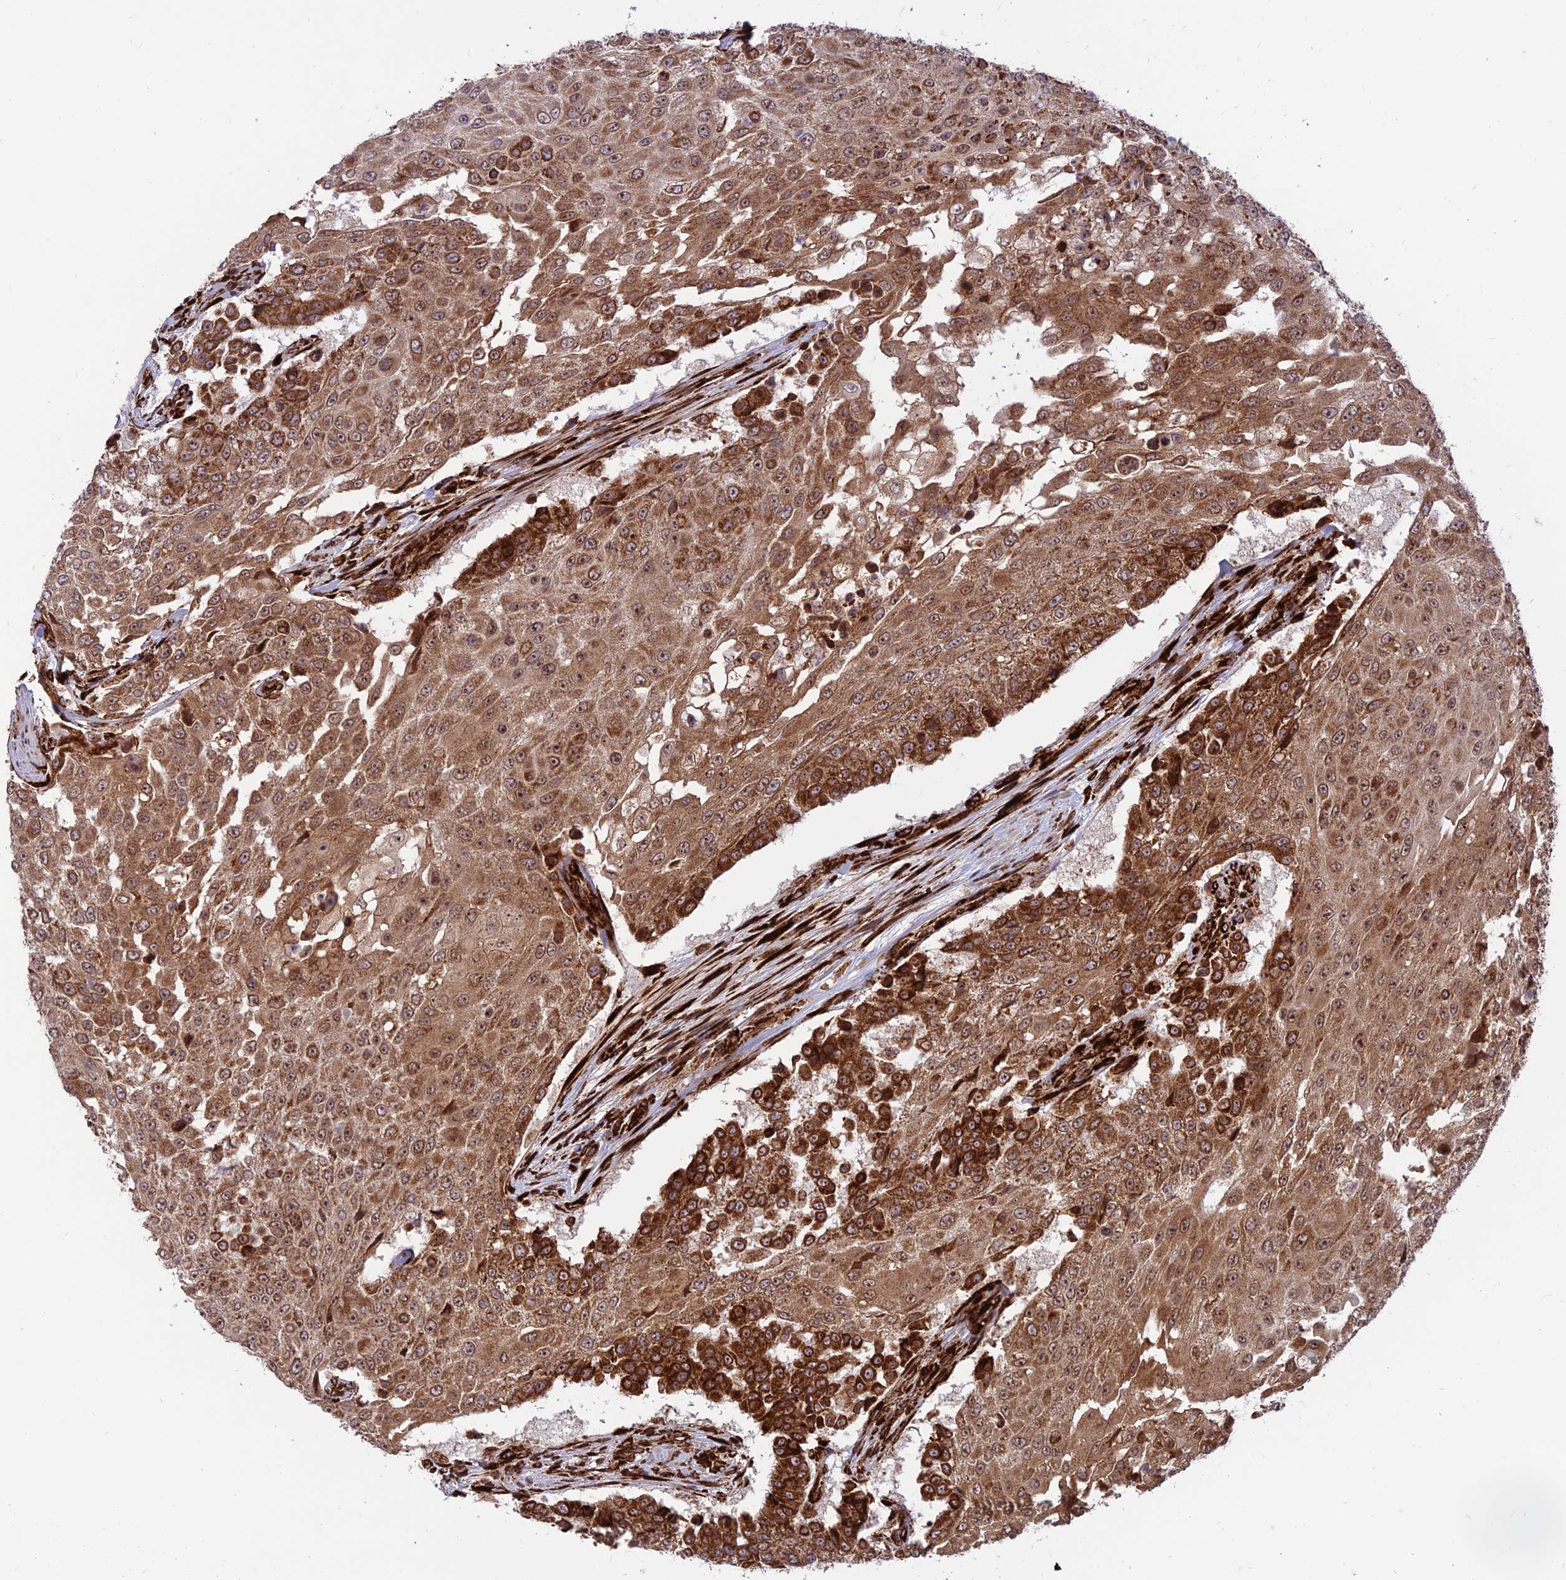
{"staining": {"intensity": "strong", "quantity": ">75%", "location": "cytoplasmic/membranous,nuclear"}, "tissue": "urothelial cancer", "cell_type": "Tumor cells", "image_type": "cancer", "snomed": [{"axis": "morphology", "description": "Urothelial carcinoma, High grade"}, {"axis": "topography", "description": "Urinary bladder"}], "caption": "Immunohistochemical staining of urothelial carcinoma (high-grade) exhibits high levels of strong cytoplasmic/membranous and nuclear protein staining in about >75% of tumor cells.", "gene": "CRTAP", "patient": {"sex": "female", "age": 63}}